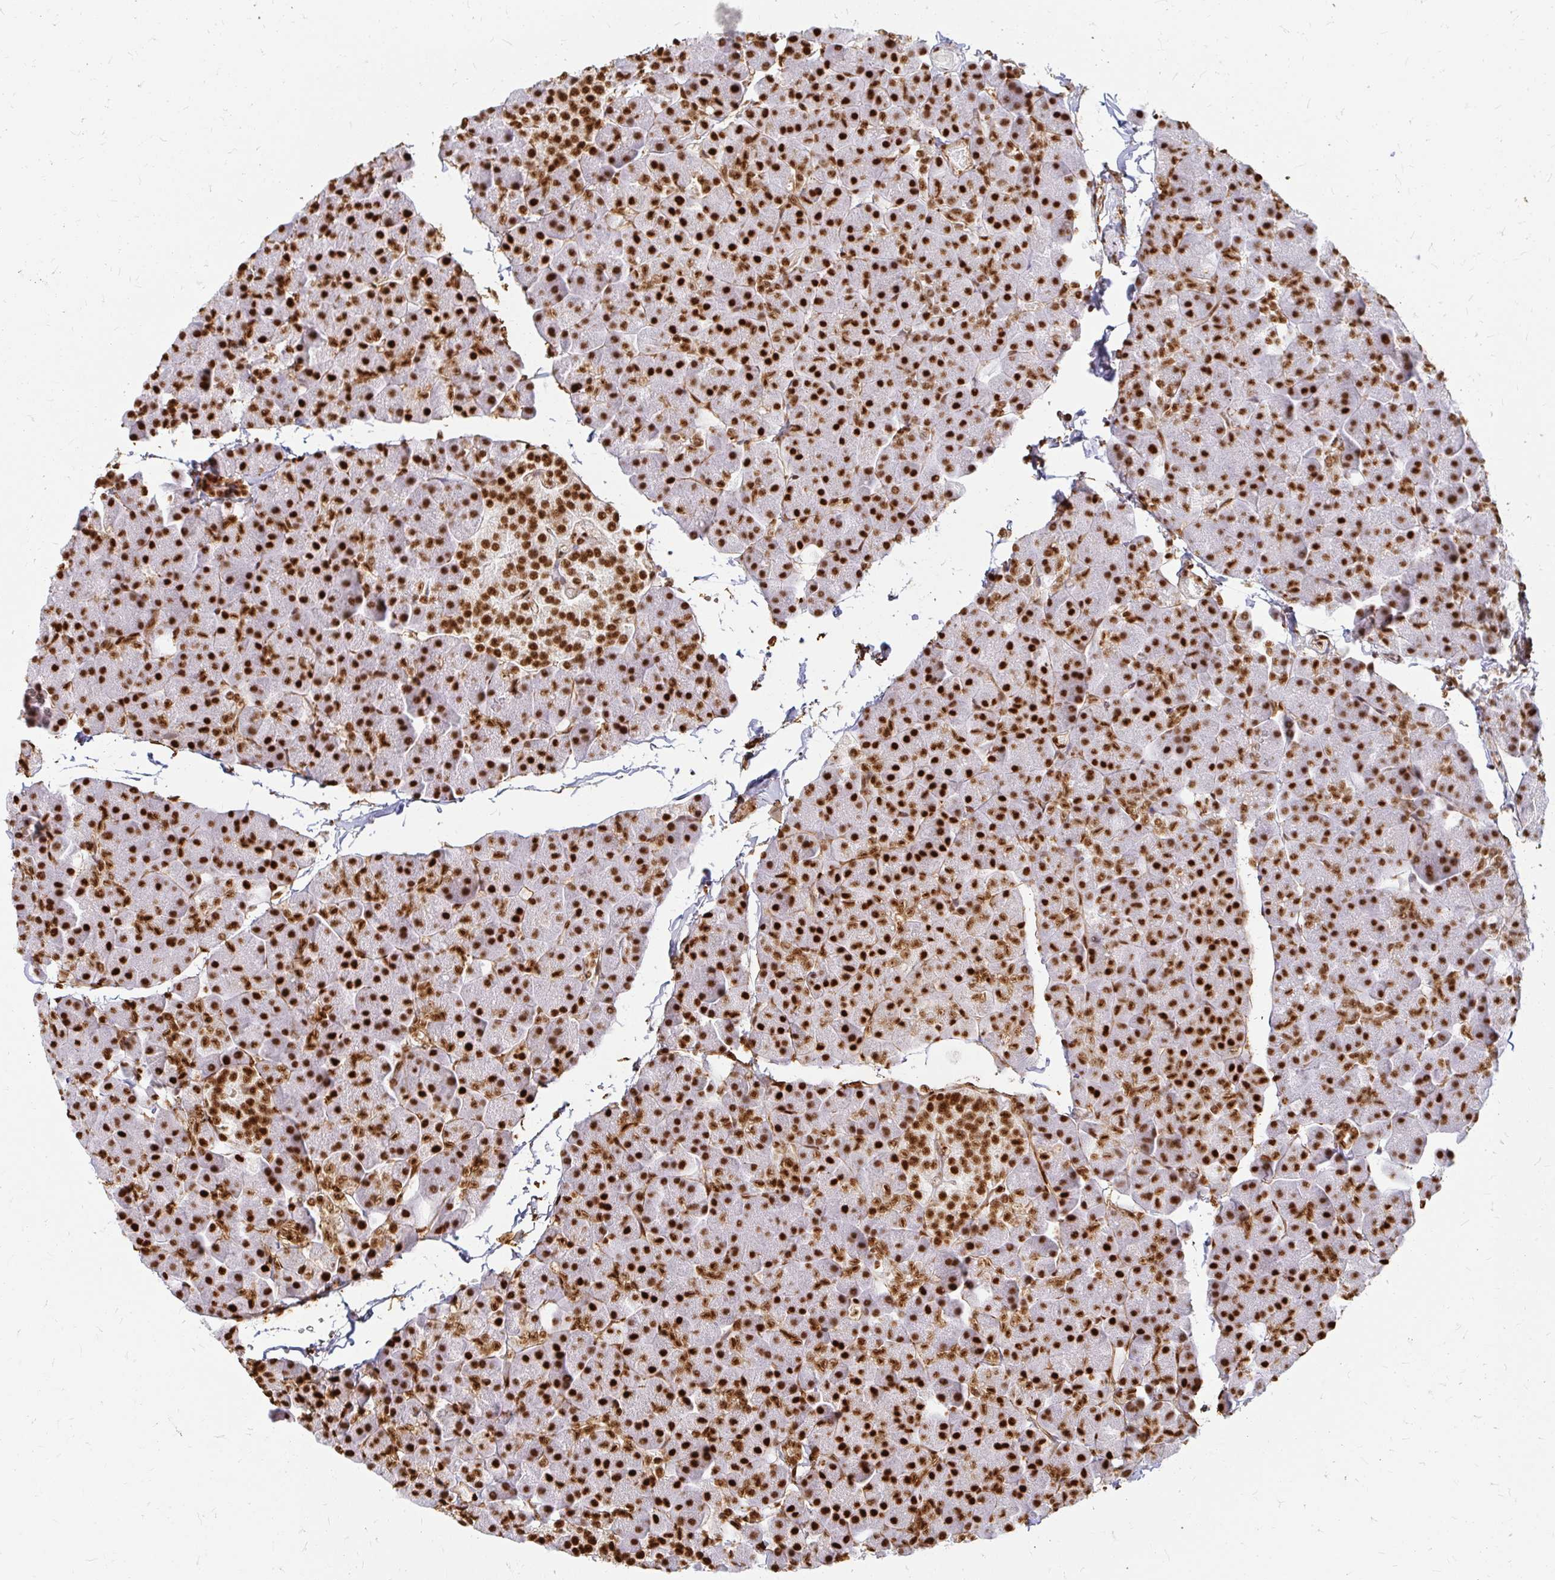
{"staining": {"intensity": "strong", "quantity": ">75%", "location": "nuclear"}, "tissue": "pancreas", "cell_type": "Exocrine glandular cells", "image_type": "normal", "snomed": [{"axis": "morphology", "description": "Normal tissue, NOS"}, {"axis": "topography", "description": "Pancreas"}], "caption": "IHC of normal pancreas exhibits high levels of strong nuclear expression in about >75% of exocrine glandular cells.", "gene": "HNRNPU", "patient": {"sex": "male", "age": 35}}